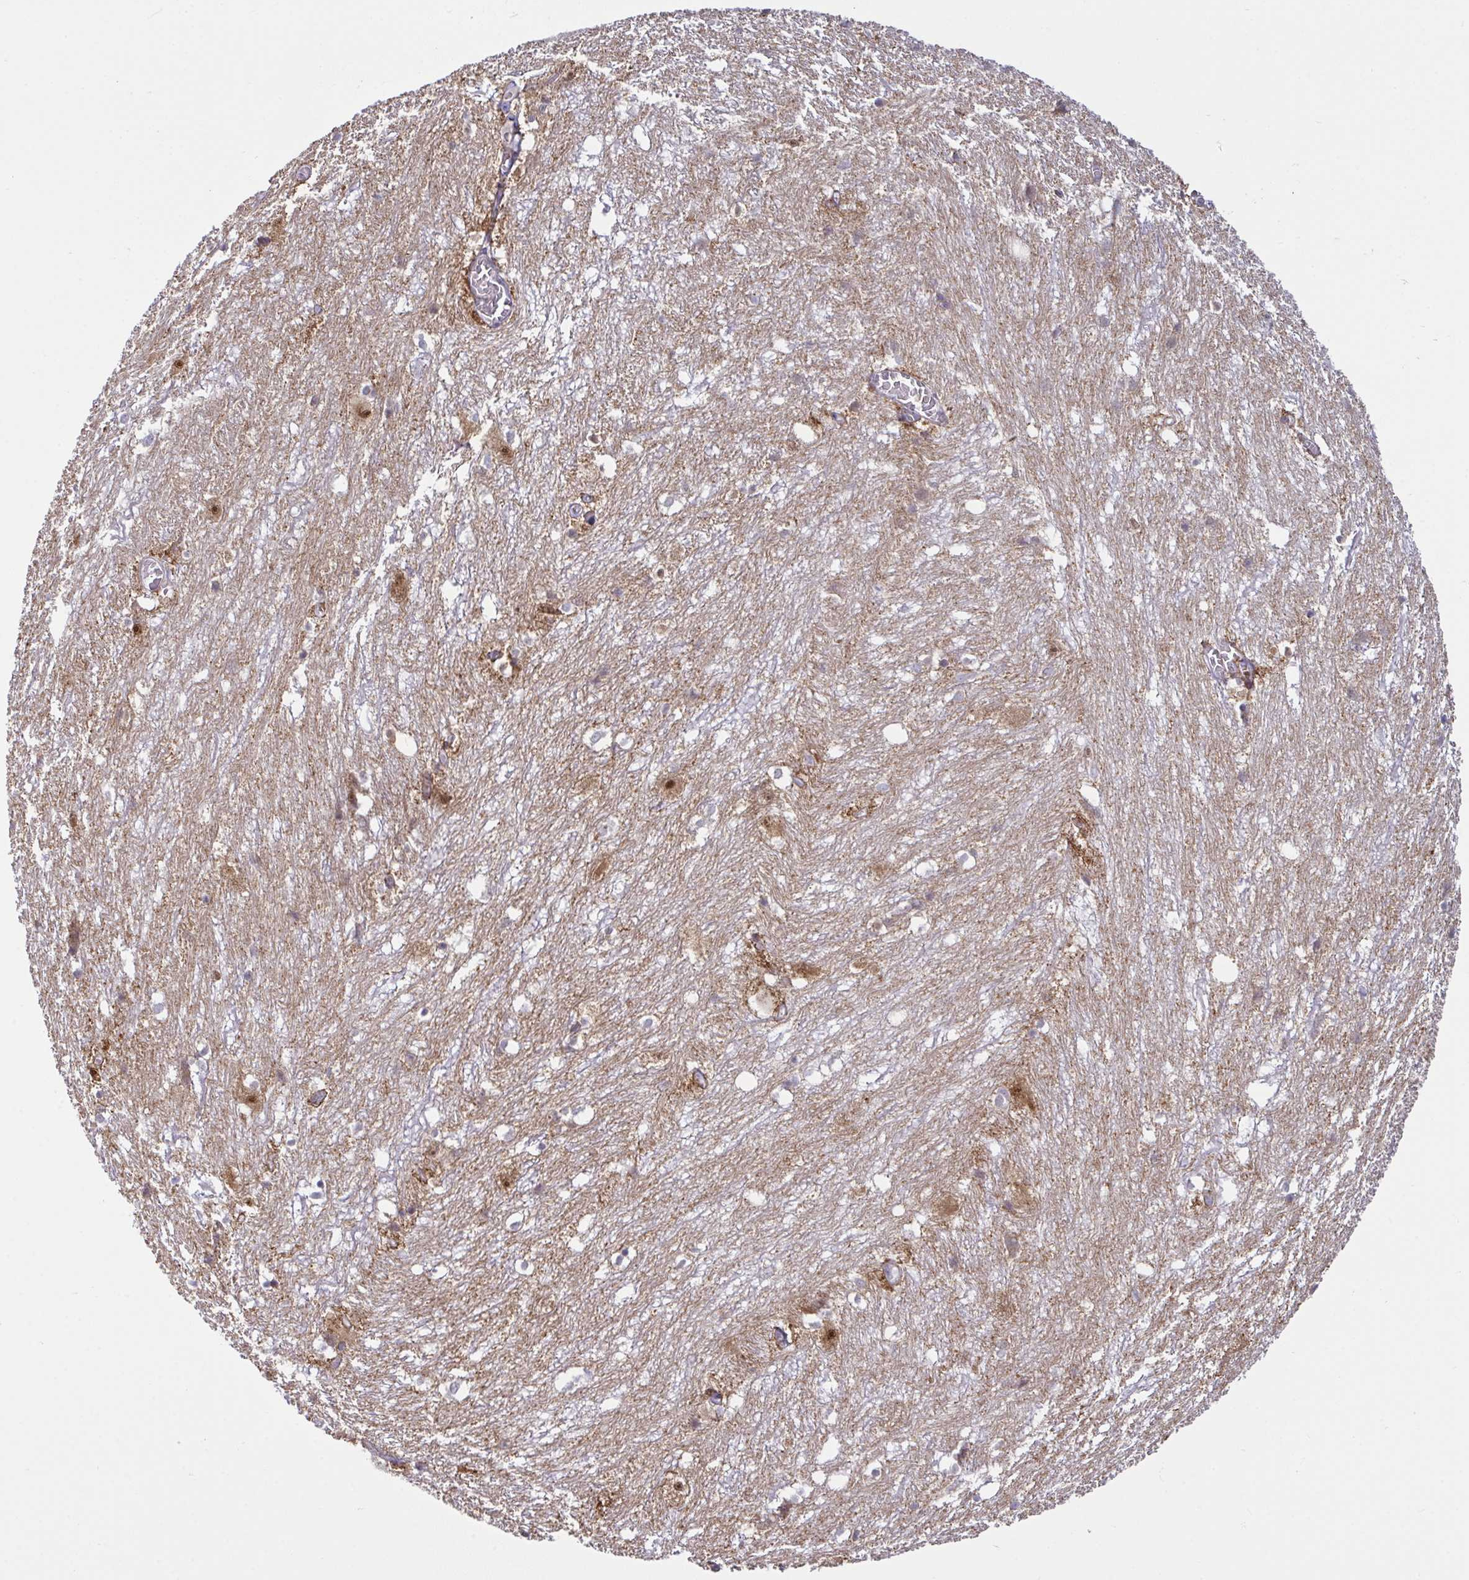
{"staining": {"intensity": "moderate", "quantity": "<25%", "location": "nuclear"}, "tissue": "hippocampus", "cell_type": "Glial cells", "image_type": "normal", "snomed": [{"axis": "morphology", "description": "Normal tissue, NOS"}, {"axis": "topography", "description": "Hippocampus"}], "caption": "Immunohistochemical staining of unremarkable hippocampus exhibits moderate nuclear protein staining in approximately <25% of glial cells.", "gene": "TSC22D3", "patient": {"sex": "female", "age": 52}}